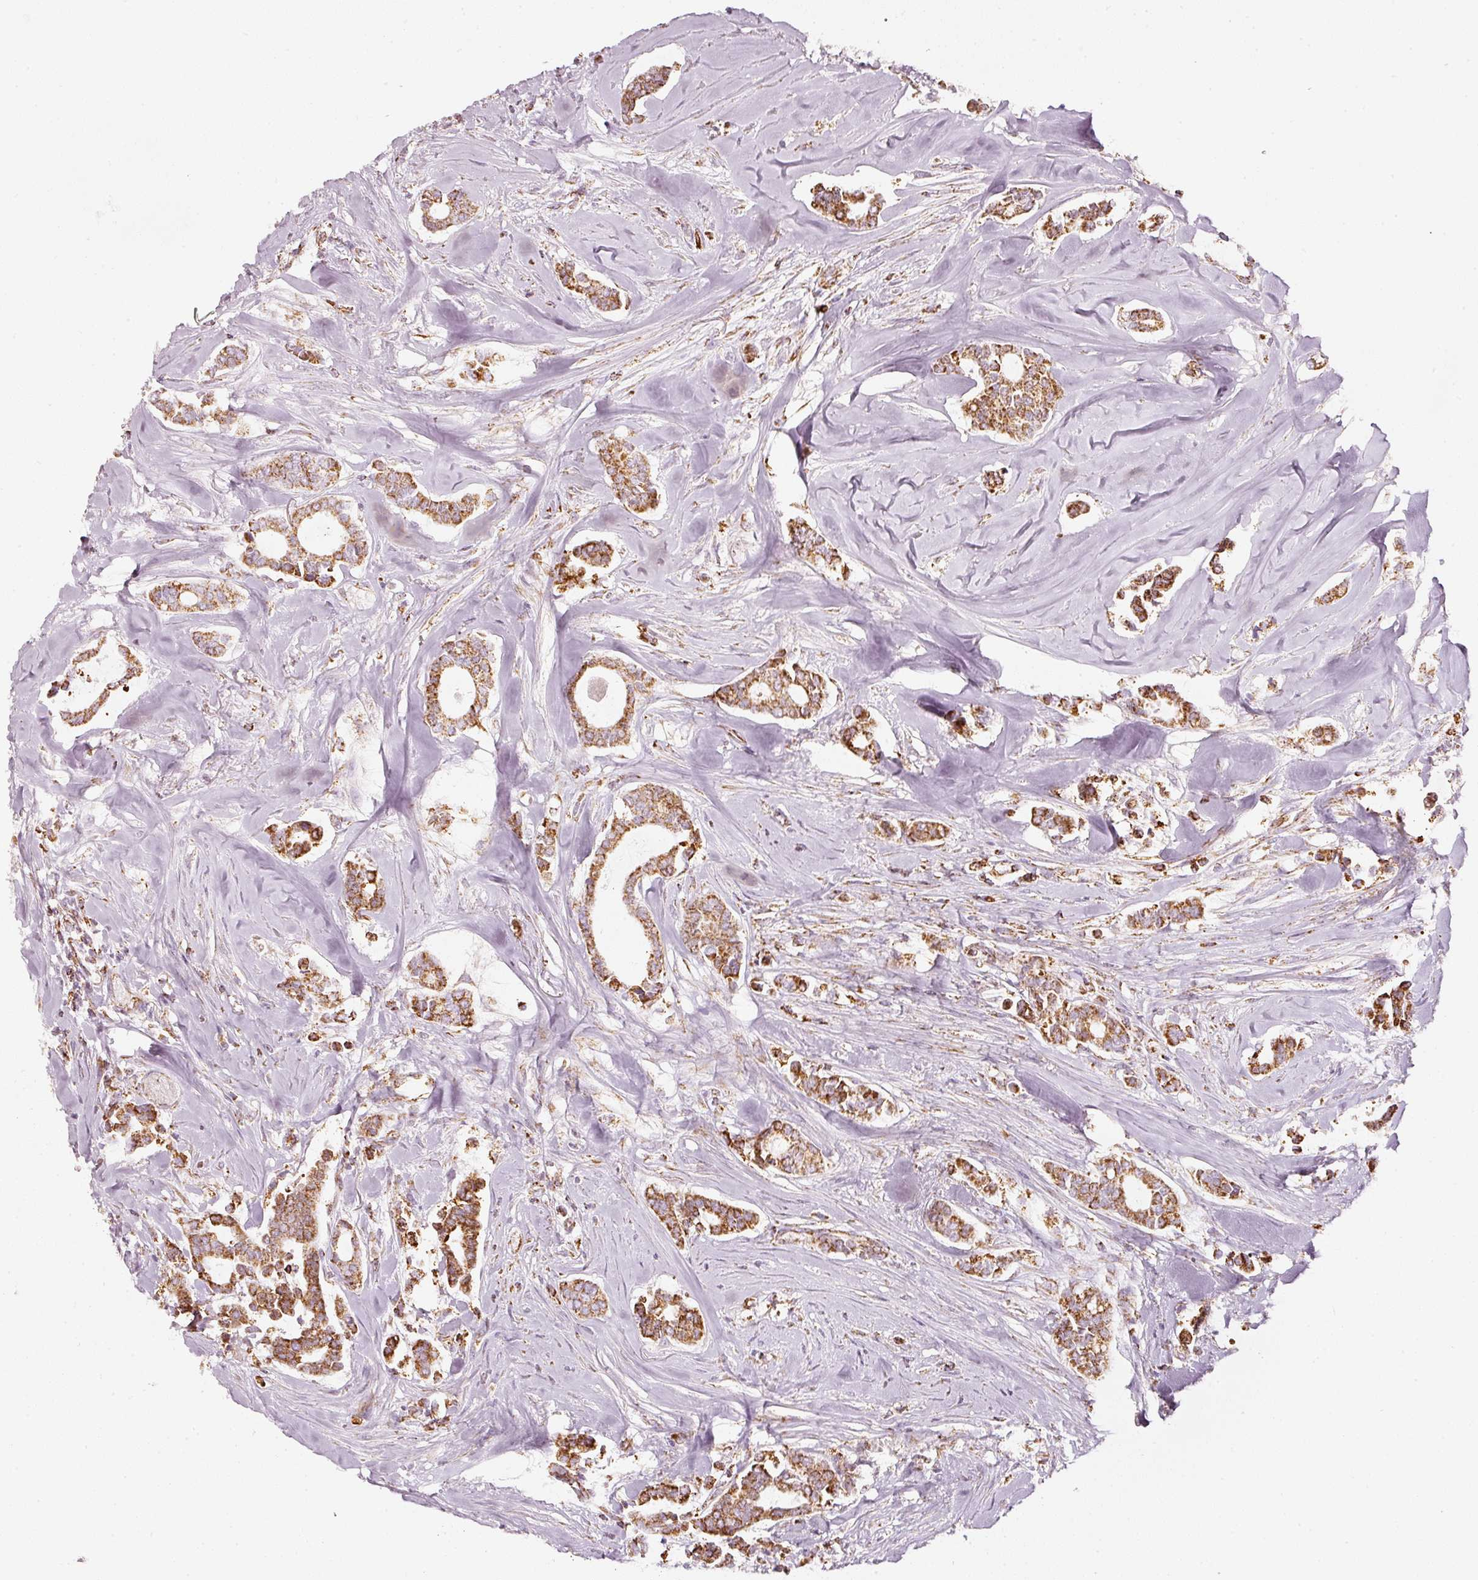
{"staining": {"intensity": "moderate", "quantity": ">75%", "location": "cytoplasmic/membranous"}, "tissue": "breast cancer", "cell_type": "Tumor cells", "image_type": "cancer", "snomed": [{"axis": "morphology", "description": "Duct carcinoma"}, {"axis": "topography", "description": "Breast"}], "caption": "Immunohistochemical staining of human breast intraductal carcinoma demonstrates moderate cytoplasmic/membranous protein positivity in about >75% of tumor cells.", "gene": "MT-CO2", "patient": {"sex": "female", "age": 84}}